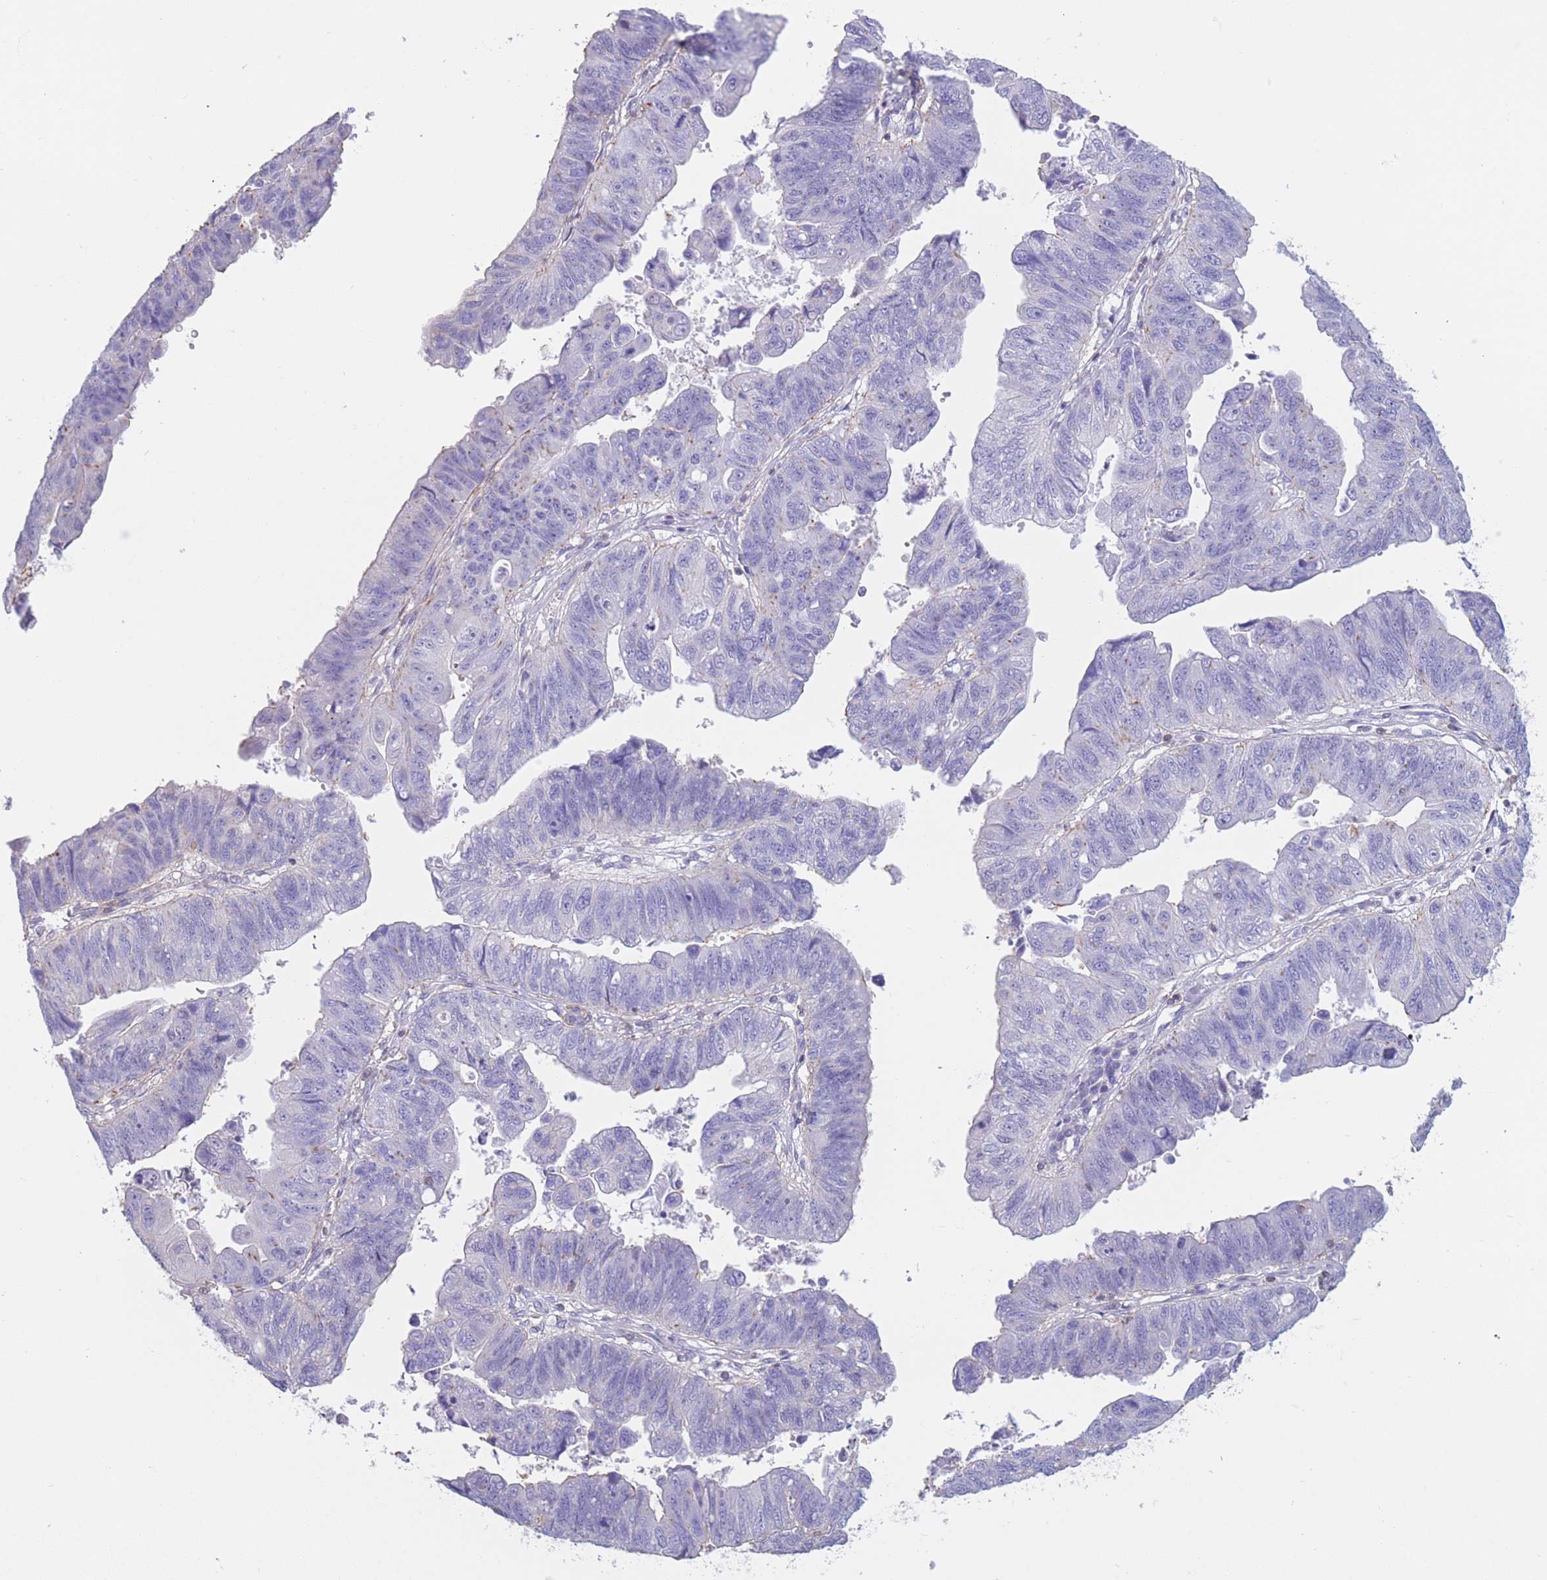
{"staining": {"intensity": "negative", "quantity": "none", "location": "none"}, "tissue": "stomach cancer", "cell_type": "Tumor cells", "image_type": "cancer", "snomed": [{"axis": "morphology", "description": "Adenocarcinoma, NOS"}, {"axis": "topography", "description": "Stomach"}], "caption": "IHC histopathology image of neoplastic tissue: stomach cancer stained with DAB shows no significant protein expression in tumor cells.", "gene": "PDHA1", "patient": {"sex": "male", "age": 59}}